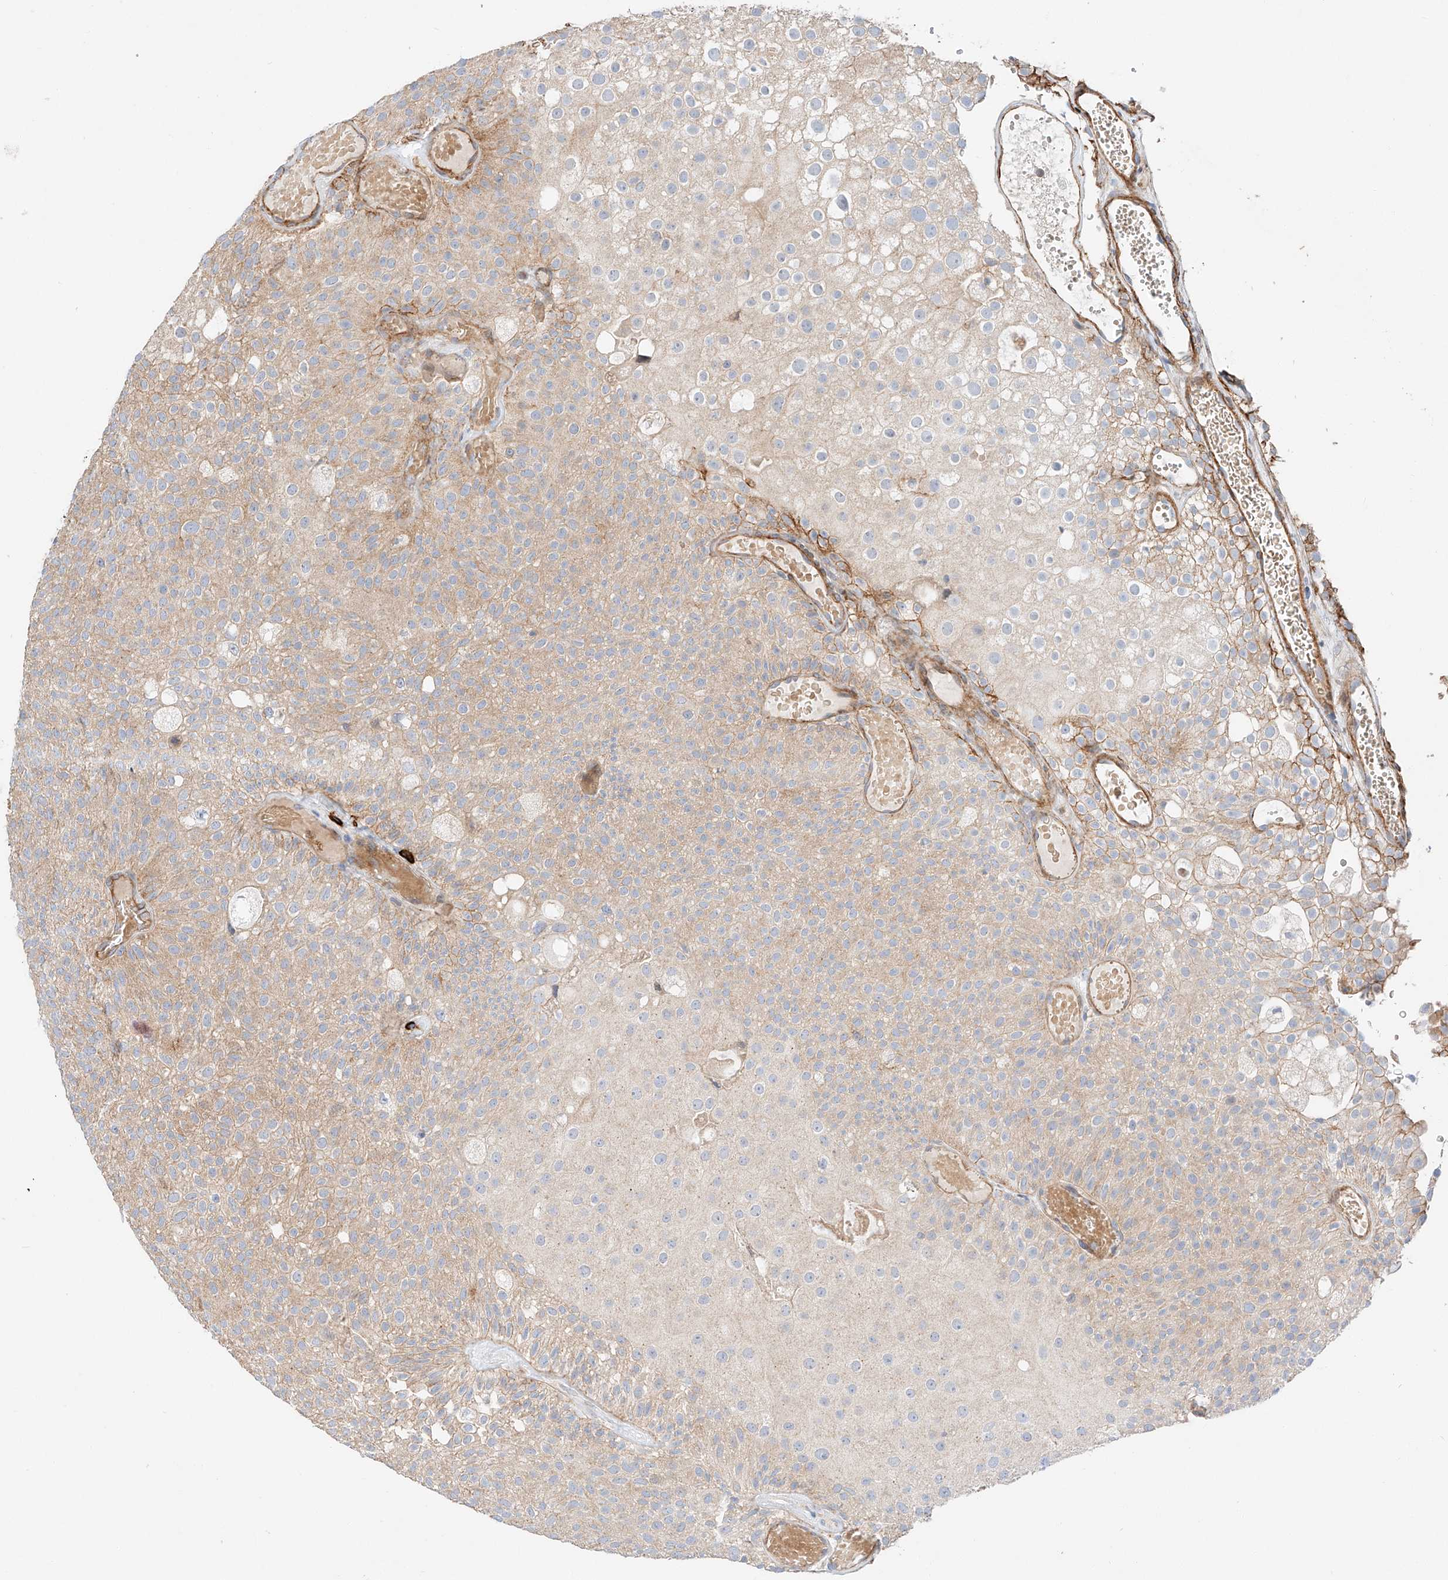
{"staining": {"intensity": "weak", "quantity": "25%-75%", "location": "cytoplasmic/membranous"}, "tissue": "urothelial cancer", "cell_type": "Tumor cells", "image_type": "cancer", "snomed": [{"axis": "morphology", "description": "Urothelial carcinoma, Low grade"}, {"axis": "topography", "description": "Urinary bladder"}], "caption": "This image shows urothelial cancer stained with immunohistochemistry to label a protein in brown. The cytoplasmic/membranous of tumor cells show weak positivity for the protein. Nuclei are counter-stained blue.", "gene": "MINDY4", "patient": {"sex": "male", "age": 78}}